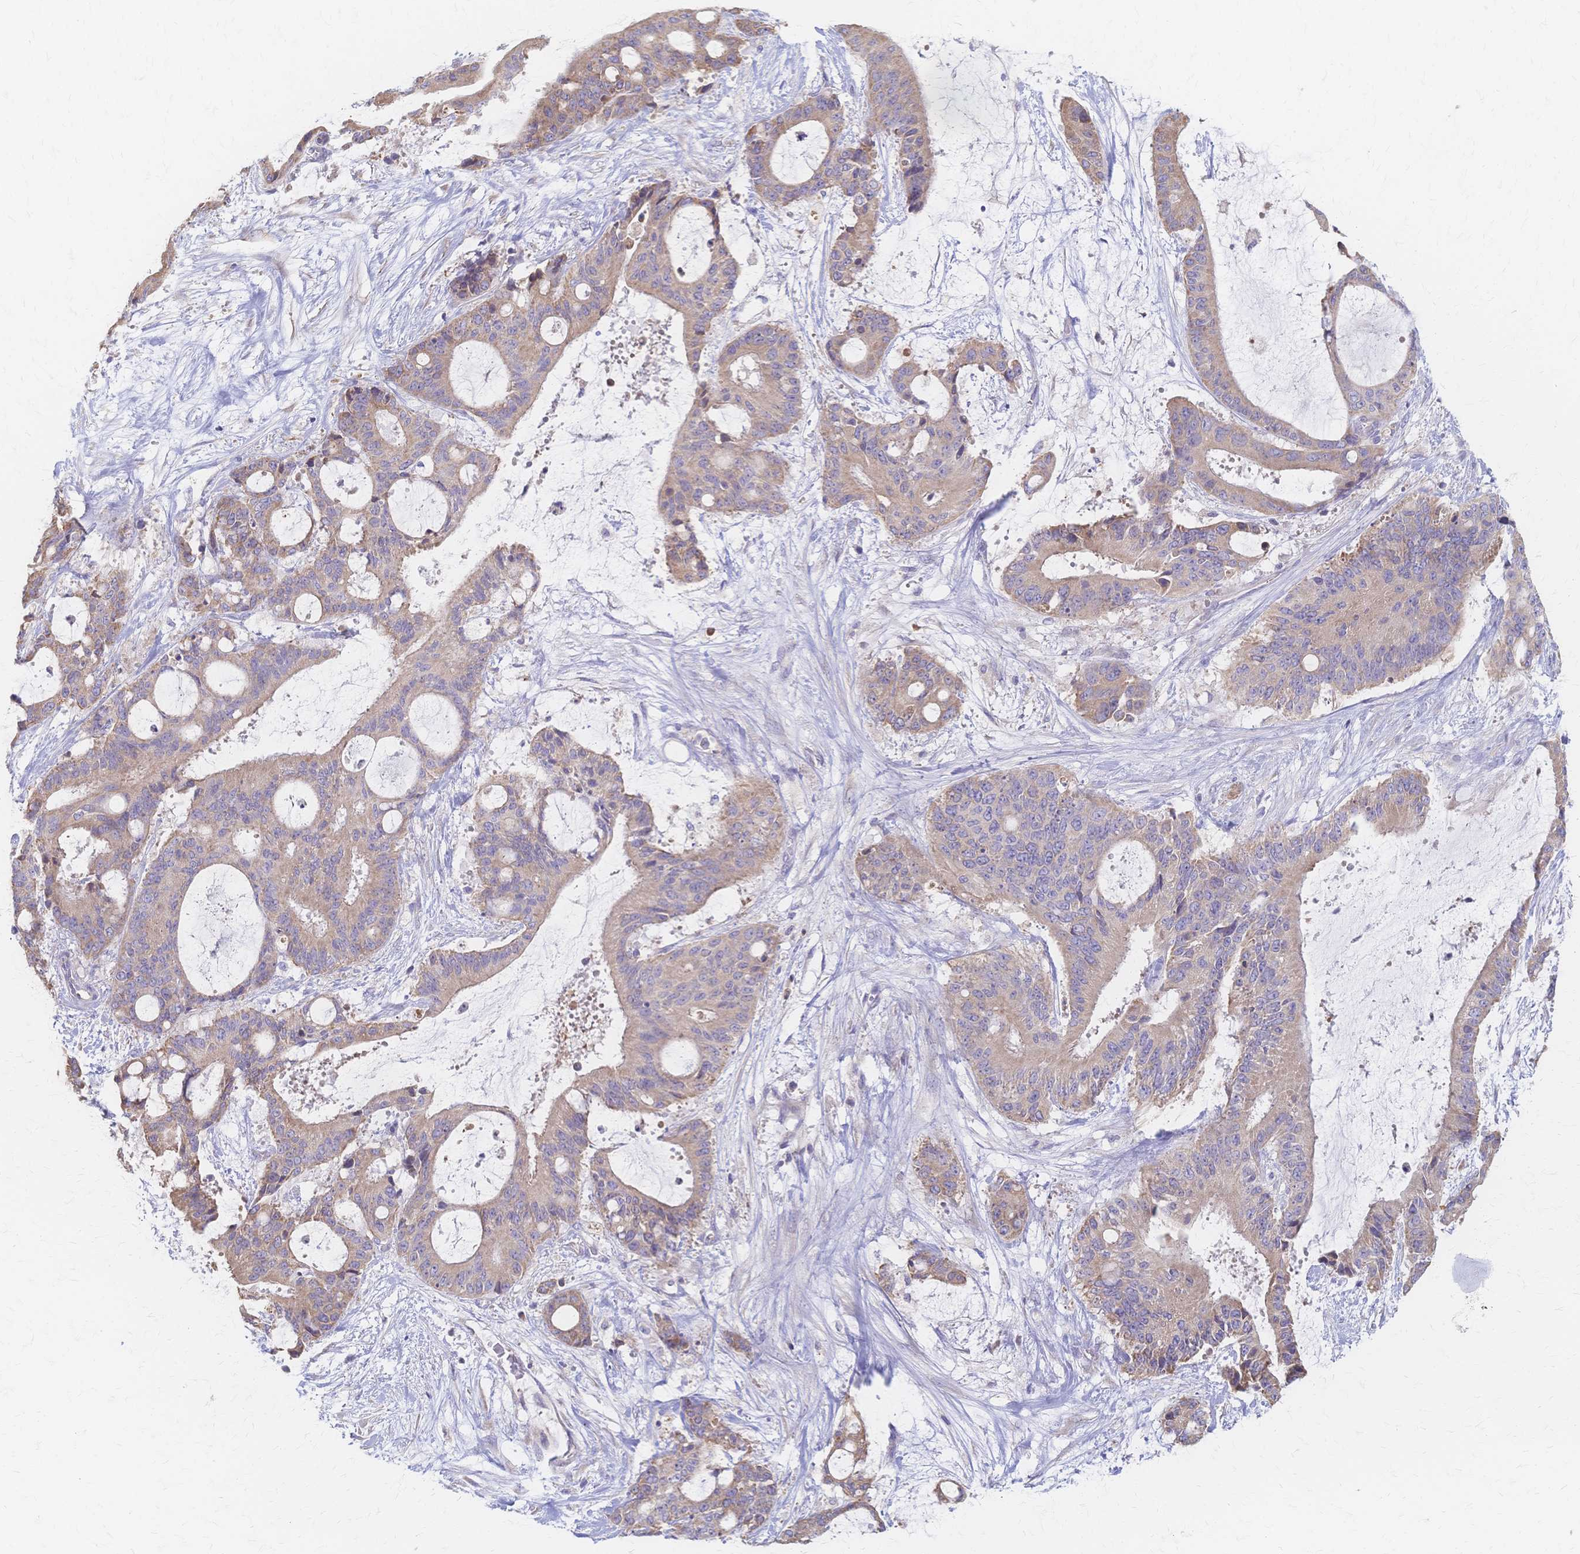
{"staining": {"intensity": "weak", "quantity": "25%-75%", "location": "cytoplasmic/membranous"}, "tissue": "liver cancer", "cell_type": "Tumor cells", "image_type": "cancer", "snomed": [{"axis": "morphology", "description": "Normal tissue, NOS"}, {"axis": "morphology", "description": "Cholangiocarcinoma"}, {"axis": "topography", "description": "Liver"}, {"axis": "topography", "description": "Peripheral nerve tissue"}], "caption": "Liver cancer (cholangiocarcinoma) stained with a brown dye exhibits weak cytoplasmic/membranous positive expression in about 25%-75% of tumor cells.", "gene": "CYB5A", "patient": {"sex": "female", "age": 73}}